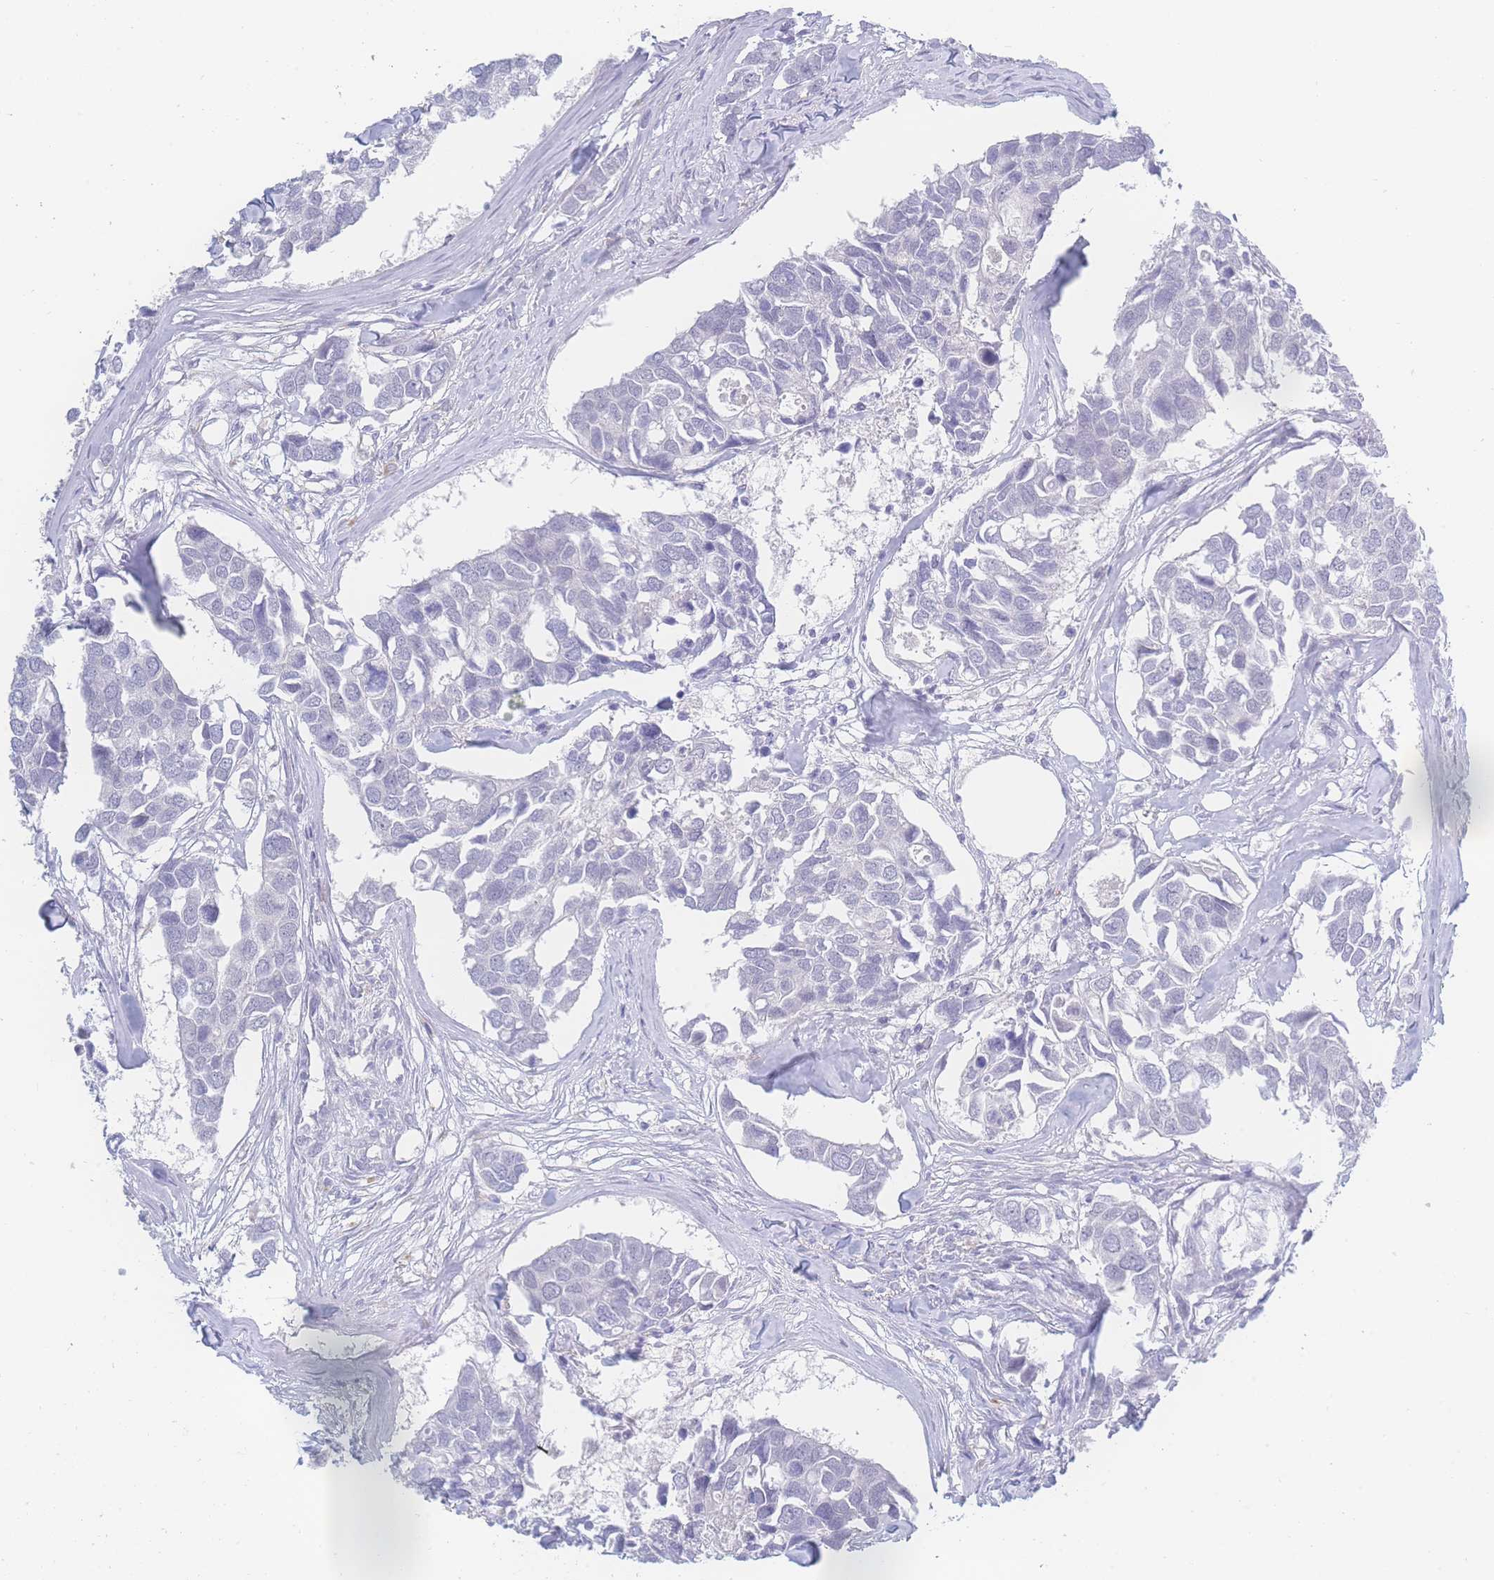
{"staining": {"intensity": "negative", "quantity": "none", "location": "none"}, "tissue": "breast cancer", "cell_type": "Tumor cells", "image_type": "cancer", "snomed": [{"axis": "morphology", "description": "Duct carcinoma"}, {"axis": "topography", "description": "Breast"}], "caption": "High power microscopy histopathology image of an IHC micrograph of breast cancer (infiltrating ductal carcinoma), revealing no significant expression in tumor cells. The staining is performed using DAB brown chromogen with nuclei counter-stained in using hematoxylin.", "gene": "PRSS22", "patient": {"sex": "female", "age": 83}}